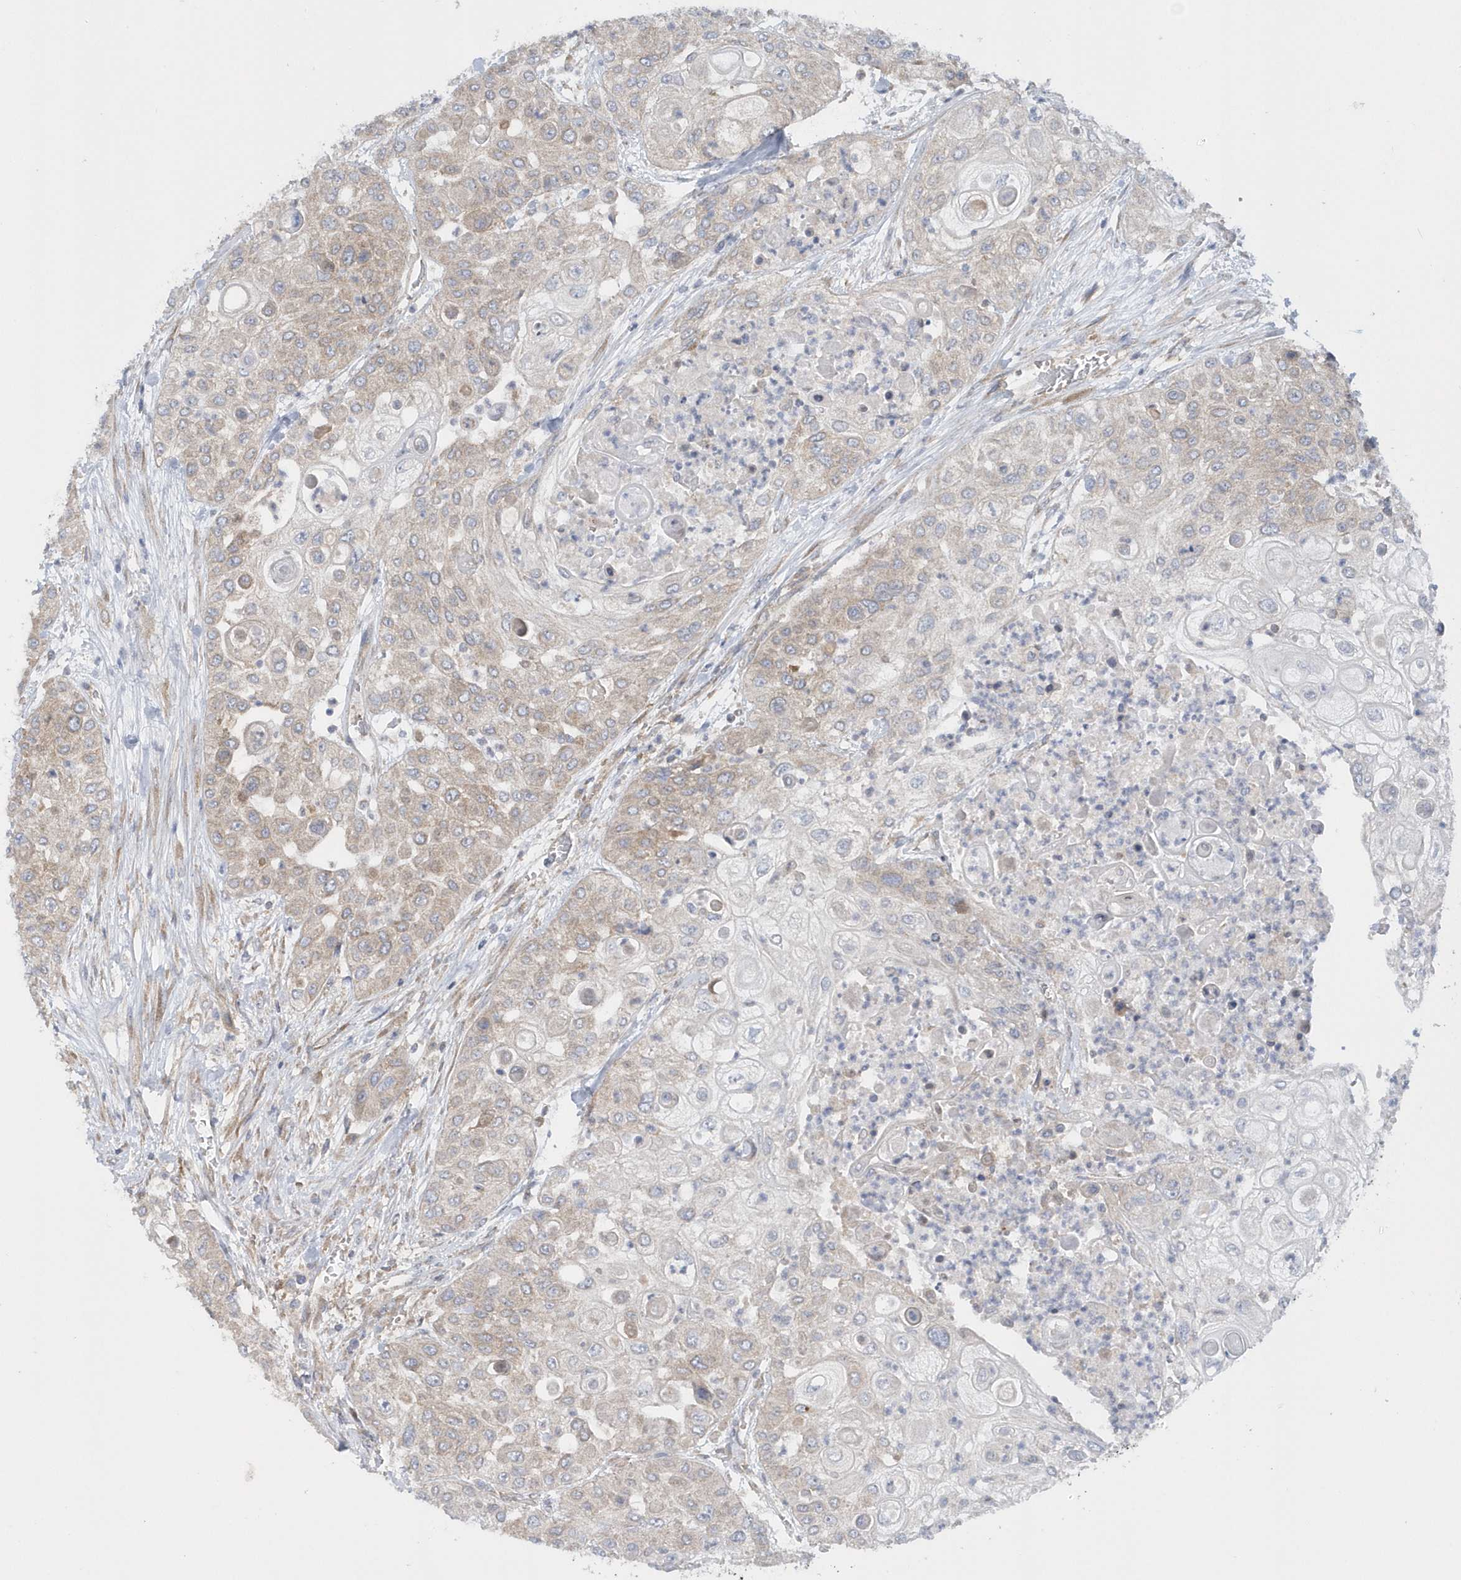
{"staining": {"intensity": "weak", "quantity": "<25%", "location": "cytoplasmic/membranous"}, "tissue": "urothelial cancer", "cell_type": "Tumor cells", "image_type": "cancer", "snomed": [{"axis": "morphology", "description": "Urothelial carcinoma, High grade"}, {"axis": "topography", "description": "Urinary bladder"}], "caption": "DAB immunohistochemical staining of urothelial carcinoma (high-grade) displays no significant positivity in tumor cells.", "gene": "EIF3C", "patient": {"sex": "female", "age": 79}}